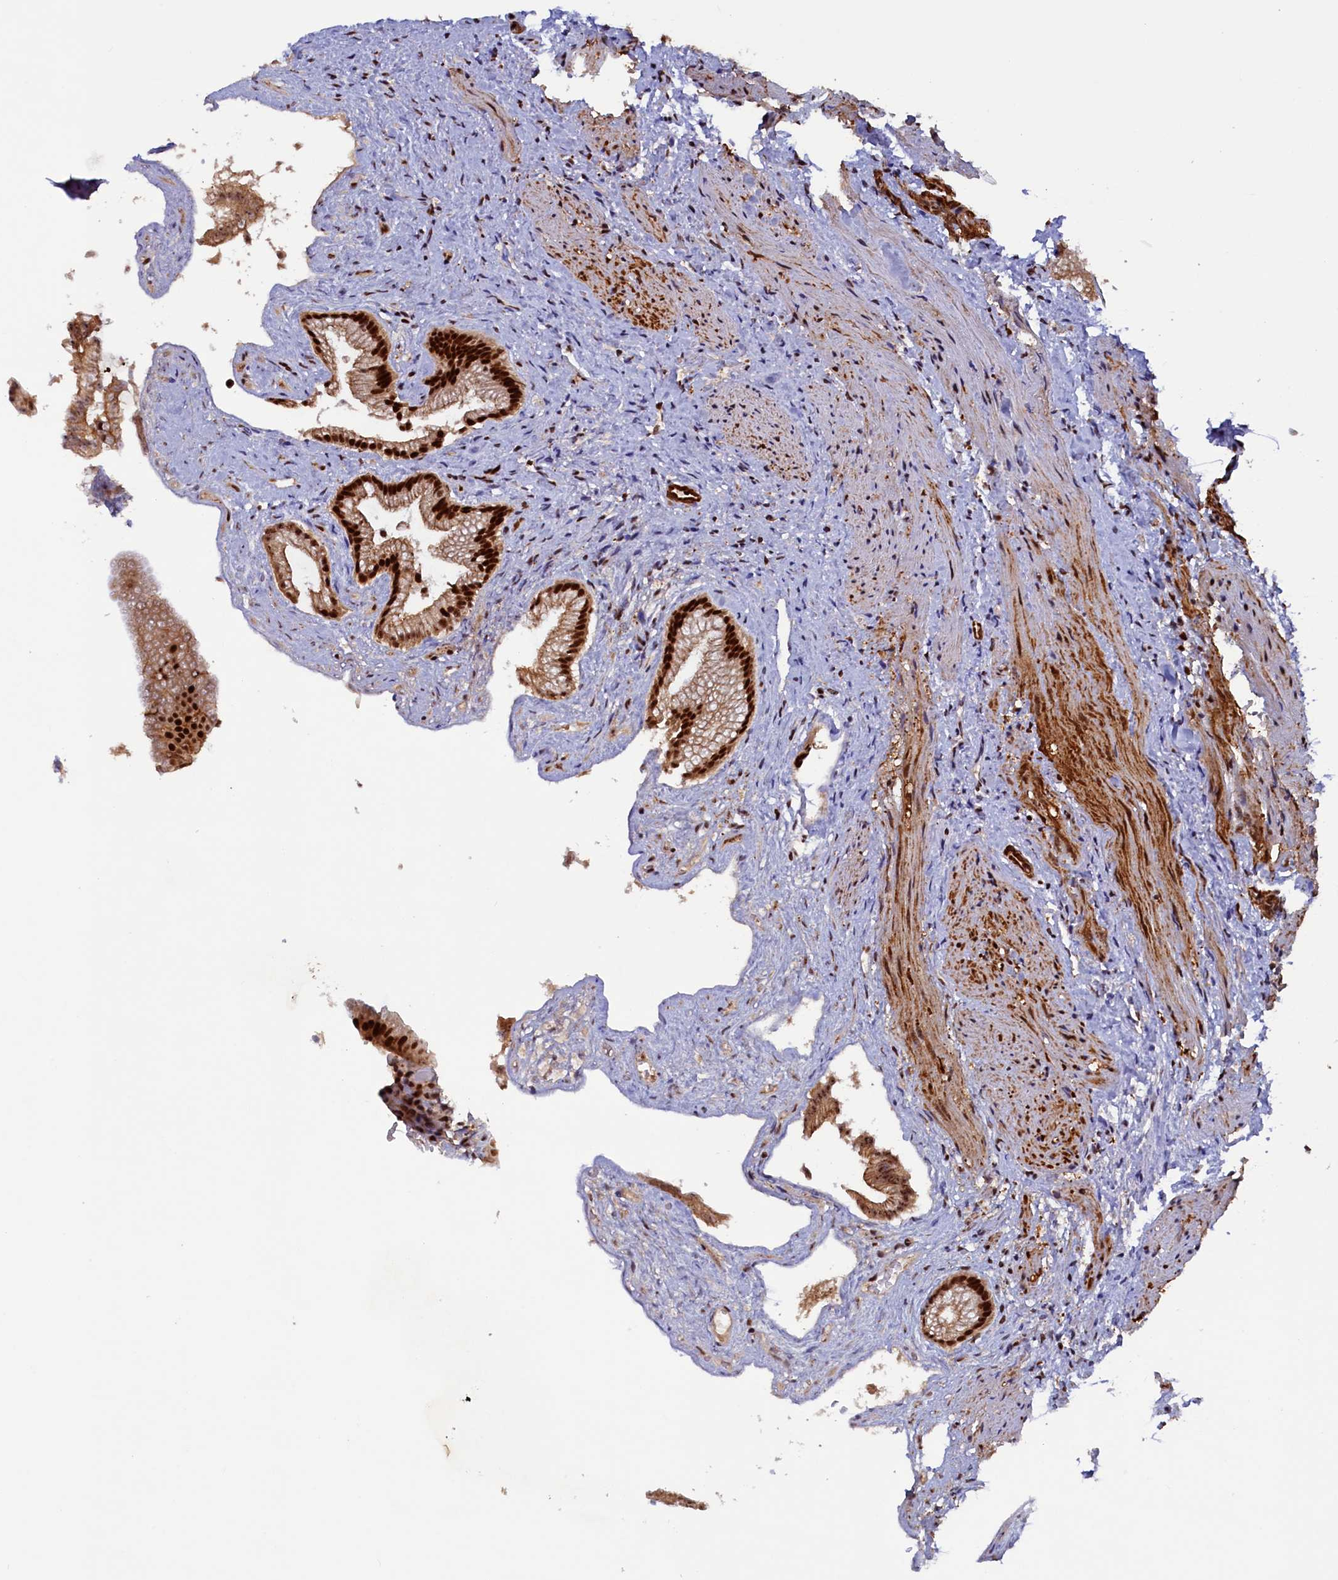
{"staining": {"intensity": "strong", "quantity": ">75%", "location": "cytoplasmic/membranous,nuclear"}, "tissue": "gallbladder", "cell_type": "Glandular cells", "image_type": "normal", "snomed": [{"axis": "morphology", "description": "Normal tissue, NOS"}, {"axis": "morphology", "description": "Inflammation, NOS"}, {"axis": "topography", "description": "Gallbladder"}], "caption": "Immunohistochemistry histopathology image of benign gallbladder: human gallbladder stained using immunohistochemistry reveals high levels of strong protein expression localized specifically in the cytoplasmic/membranous,nuclear of glandular cells, appearing as a cytoplasmic/membranous,nuclear brown color.", "gene": "ZC3H18", "patient": {"sex": "male", "age": 51}}